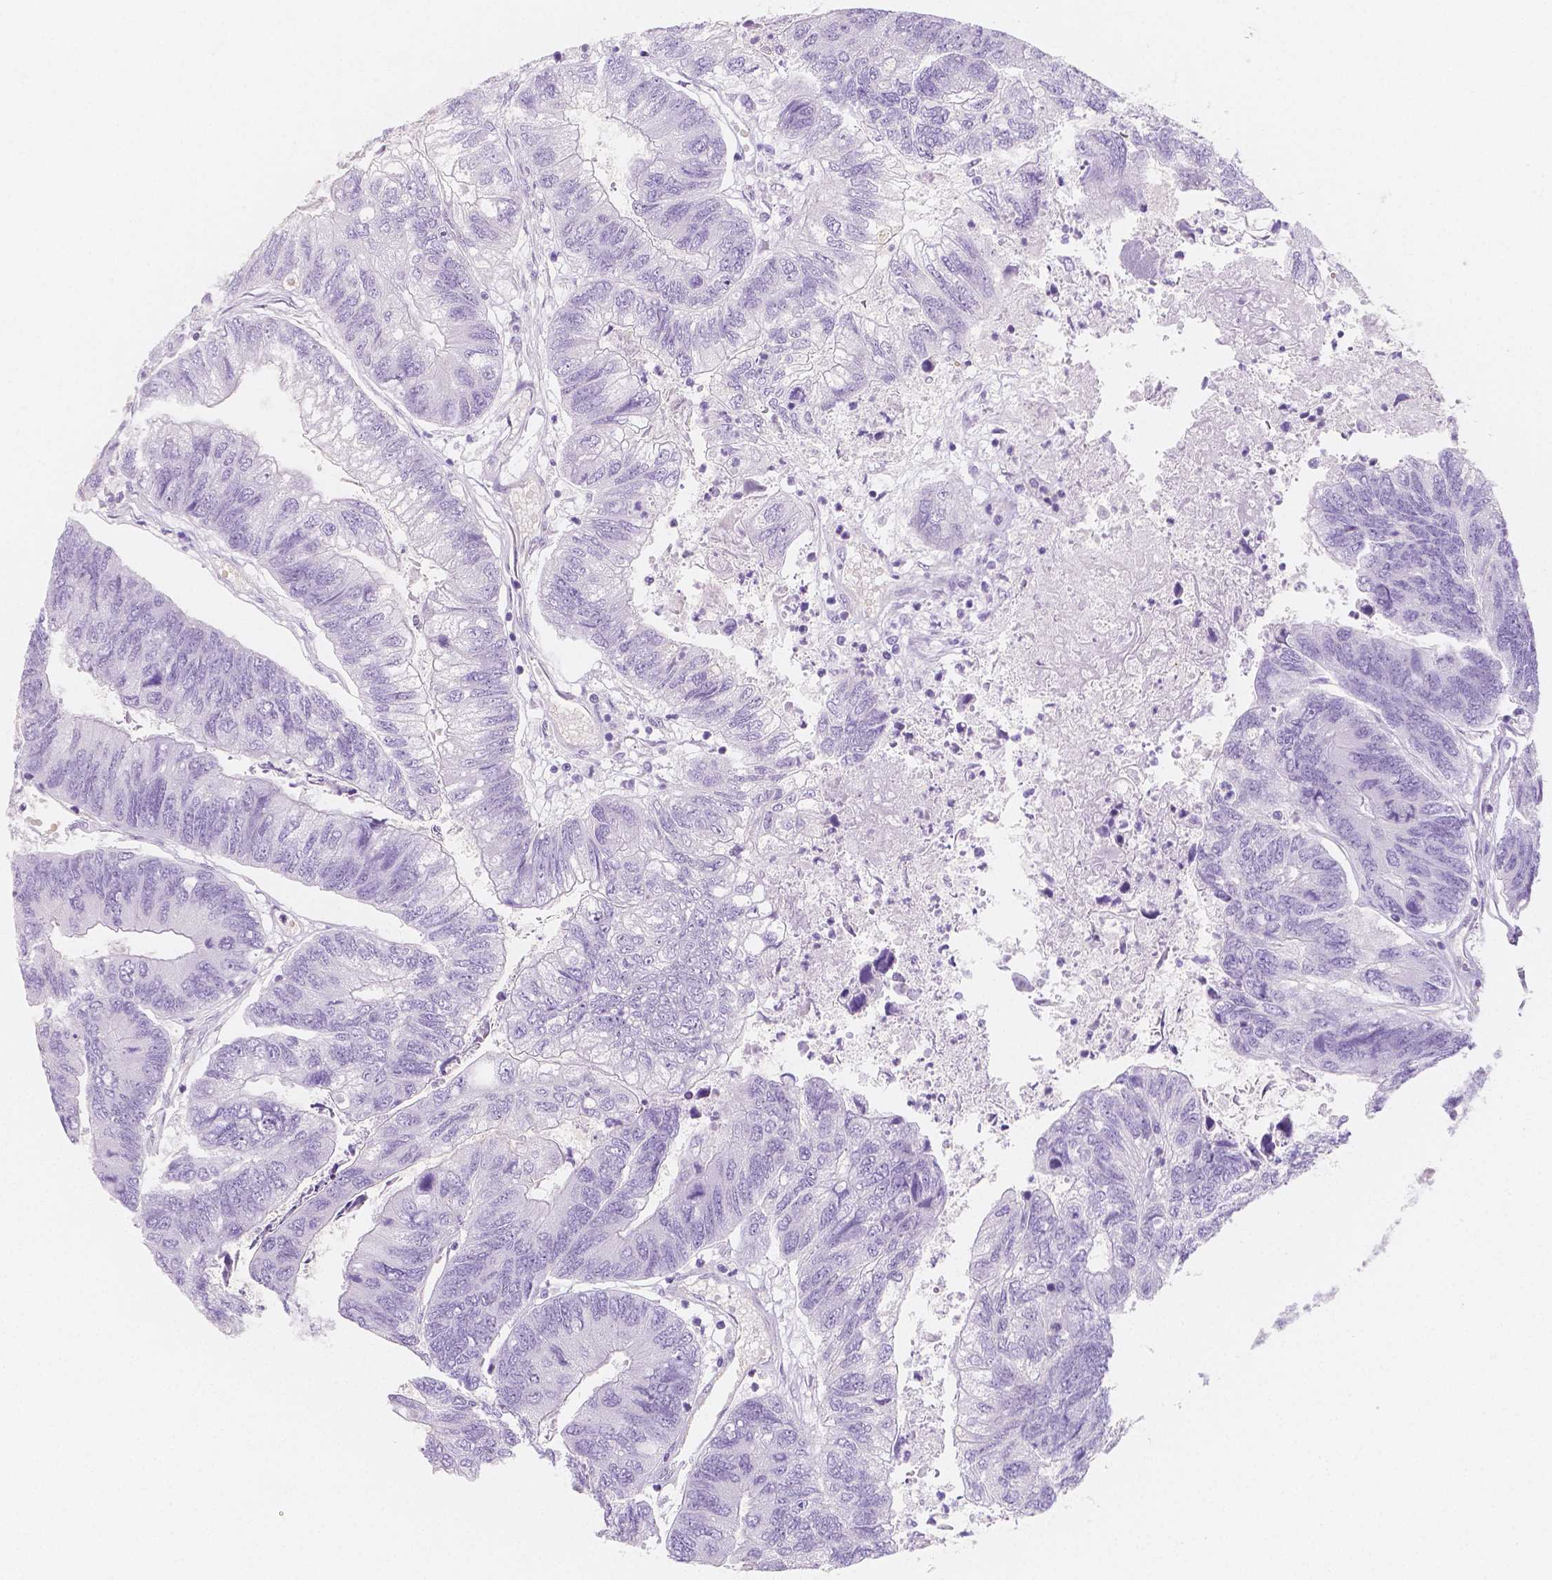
{"staining": {"intensity": "negative", "quantity": "none", "location": "none"}, "tissue": "colorectal cancer", "cell_type": "Tumor cells", "image_type": "cancer", "snomed": [{"axis": "morphology", "description": "Adenocarcinoma, NOS"}, {"axis": "topography", "description": "Colon"}], "caption": "The immunohistochemistry photomicrograph has no significant positivity in tumor cells of adenocarcinoma (colorectal) tissue. Brightfield microscopy of immunohistochemistry (IHC) stained with DAB (brown) and hematoxylin (blue), captured at high magnification.", "gene": "MAP1A", "patient": {"sex": "female", "age": 67}}